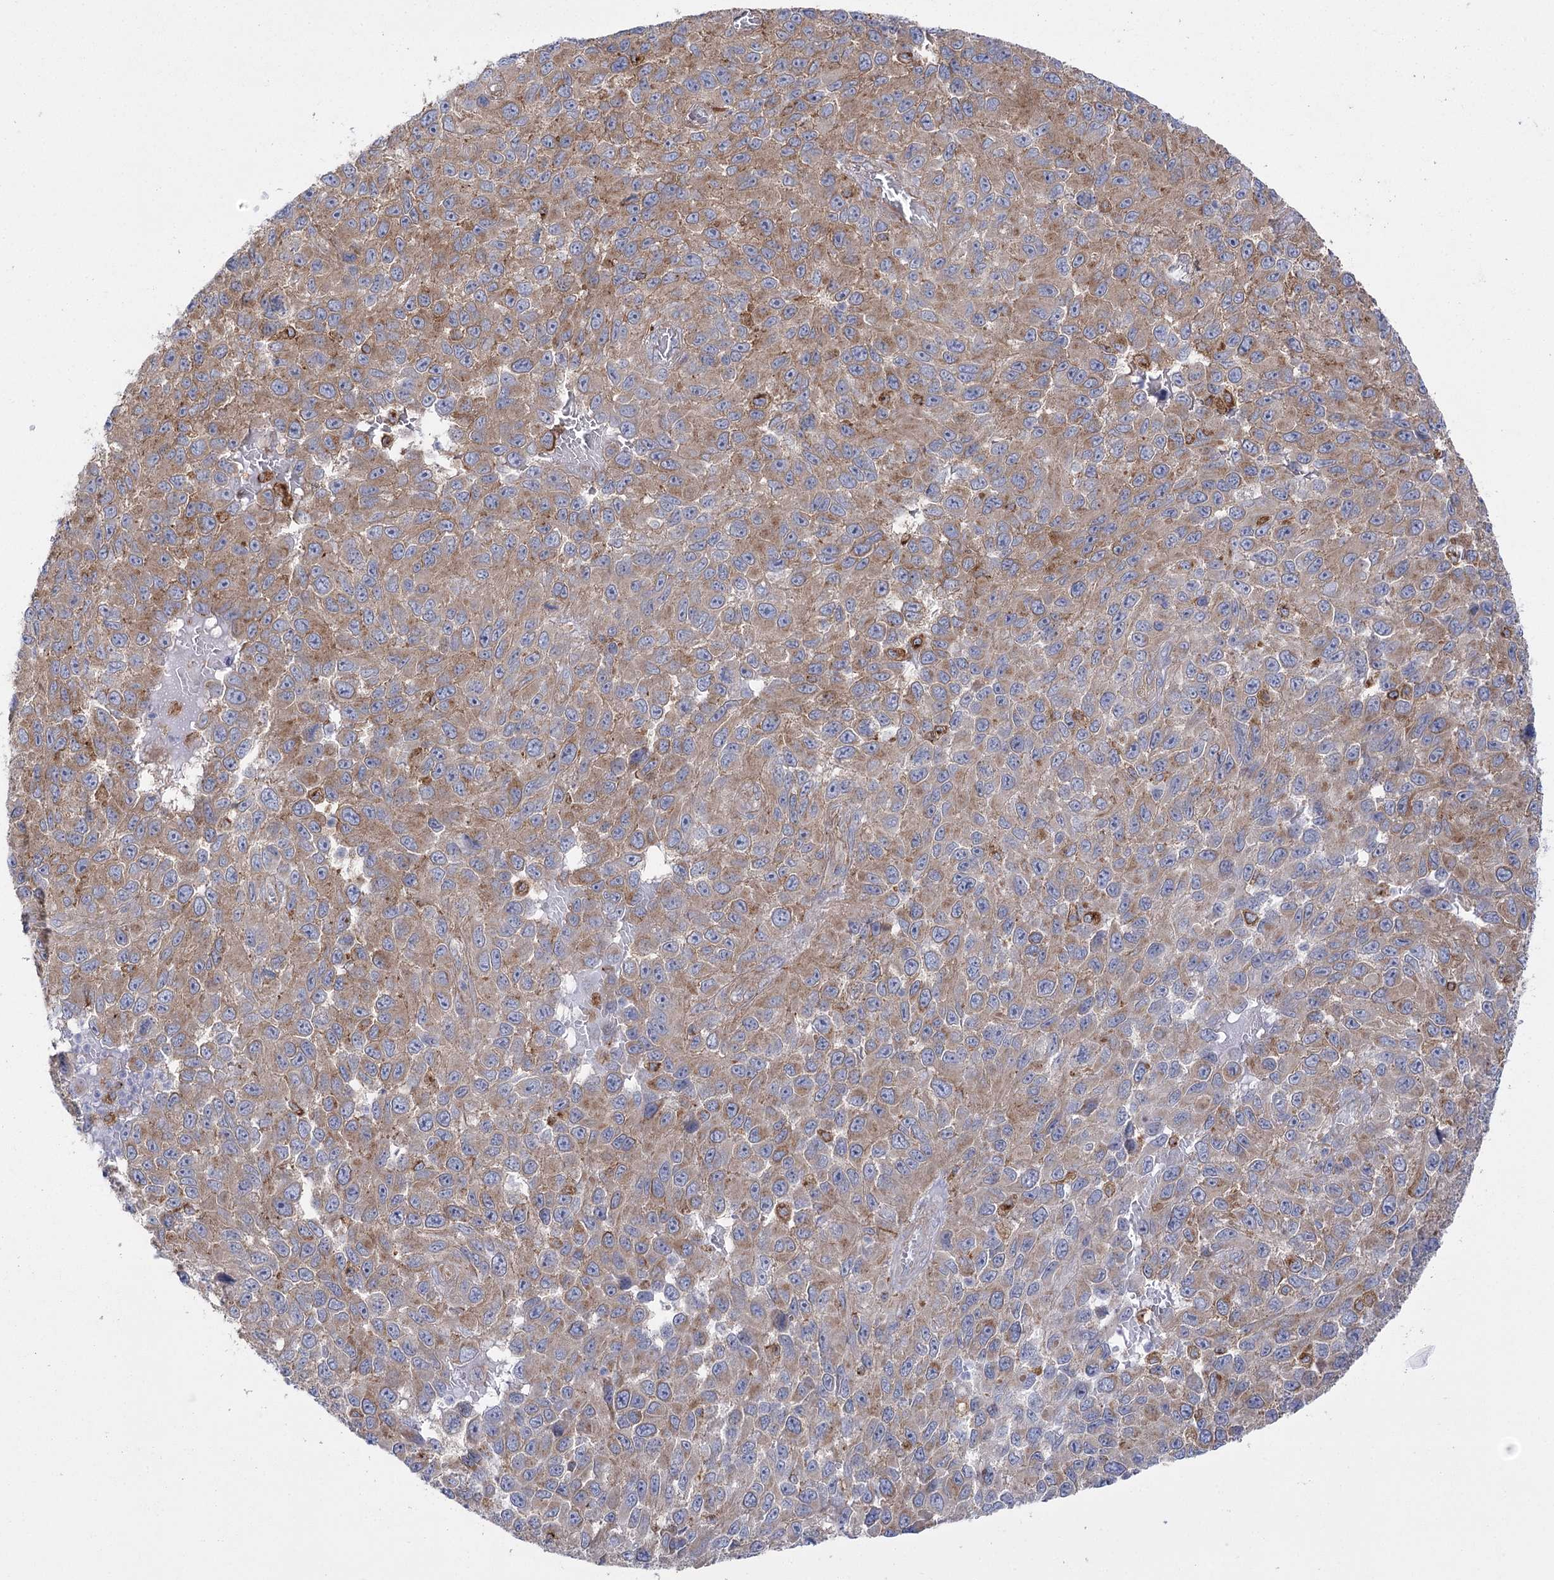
{"staining": {"intensity": "moderate", "quantity": ">75%", "location": "cytoplasmic/membranous"}, "tissue": "melanoma", "cell_type": "Tumor cells", "image_type": "cancer", "snomed": [{"axis": "morphology", "description": "Normal tissue, NOS"}, {"axis": "morphology", "description": "Malignant melanoma, NOS"}, {"axis": "topography", "description": "Skin"}], "caption": "Immunohistochemistry (IHC) micrograph of melanoma stained for a protein (brown), which reveals medium levels of moderate cytoplasmic/membranous expression in about >75% of tumor cells.", "gene": "CCDC88A", "patient": {"sex": "female", "age": 96}}